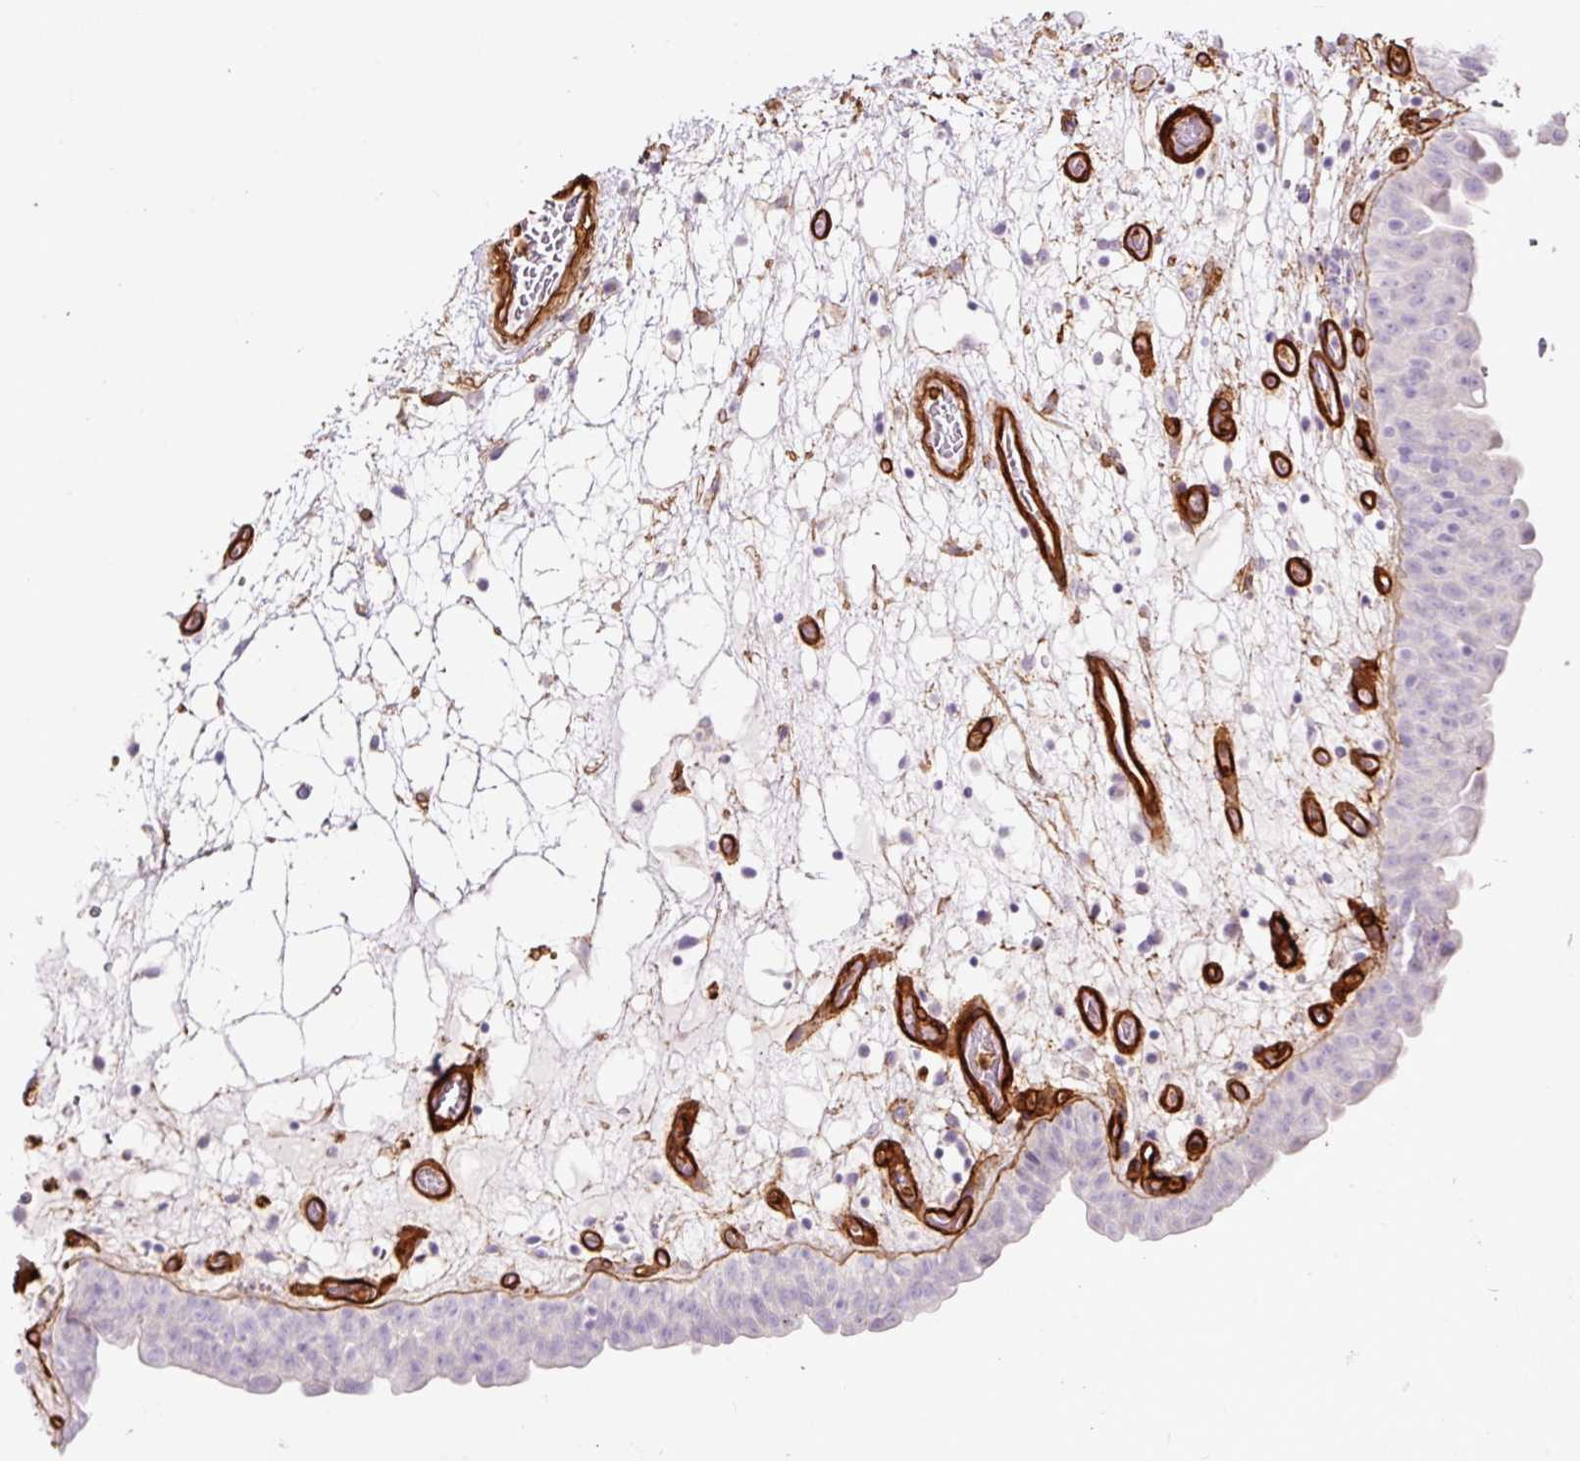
{"staining": {"intensity": "negative", "quantity": "none", "location": "none"}, "tissue": "urinary bladder", "cell_type": "Urothelial cells", "image_type": "normal", "snomed": [{"axis": "morphology", "description": "Normal tissue, NOS"}, {"axis": "topography", "description": "Urinary bladder"}], "caption": "Immunohistochemistry image of normal urinary bladder: human urinary bladder stained with DAB displays no significant protein positivity in urothelial cells. (Brightfield microscopy of DAB (3,3'-diaminobenzidine) IHC at high magnification).", "gene": "LOXL4", "patient": {"sex": "male", "age": 71}}